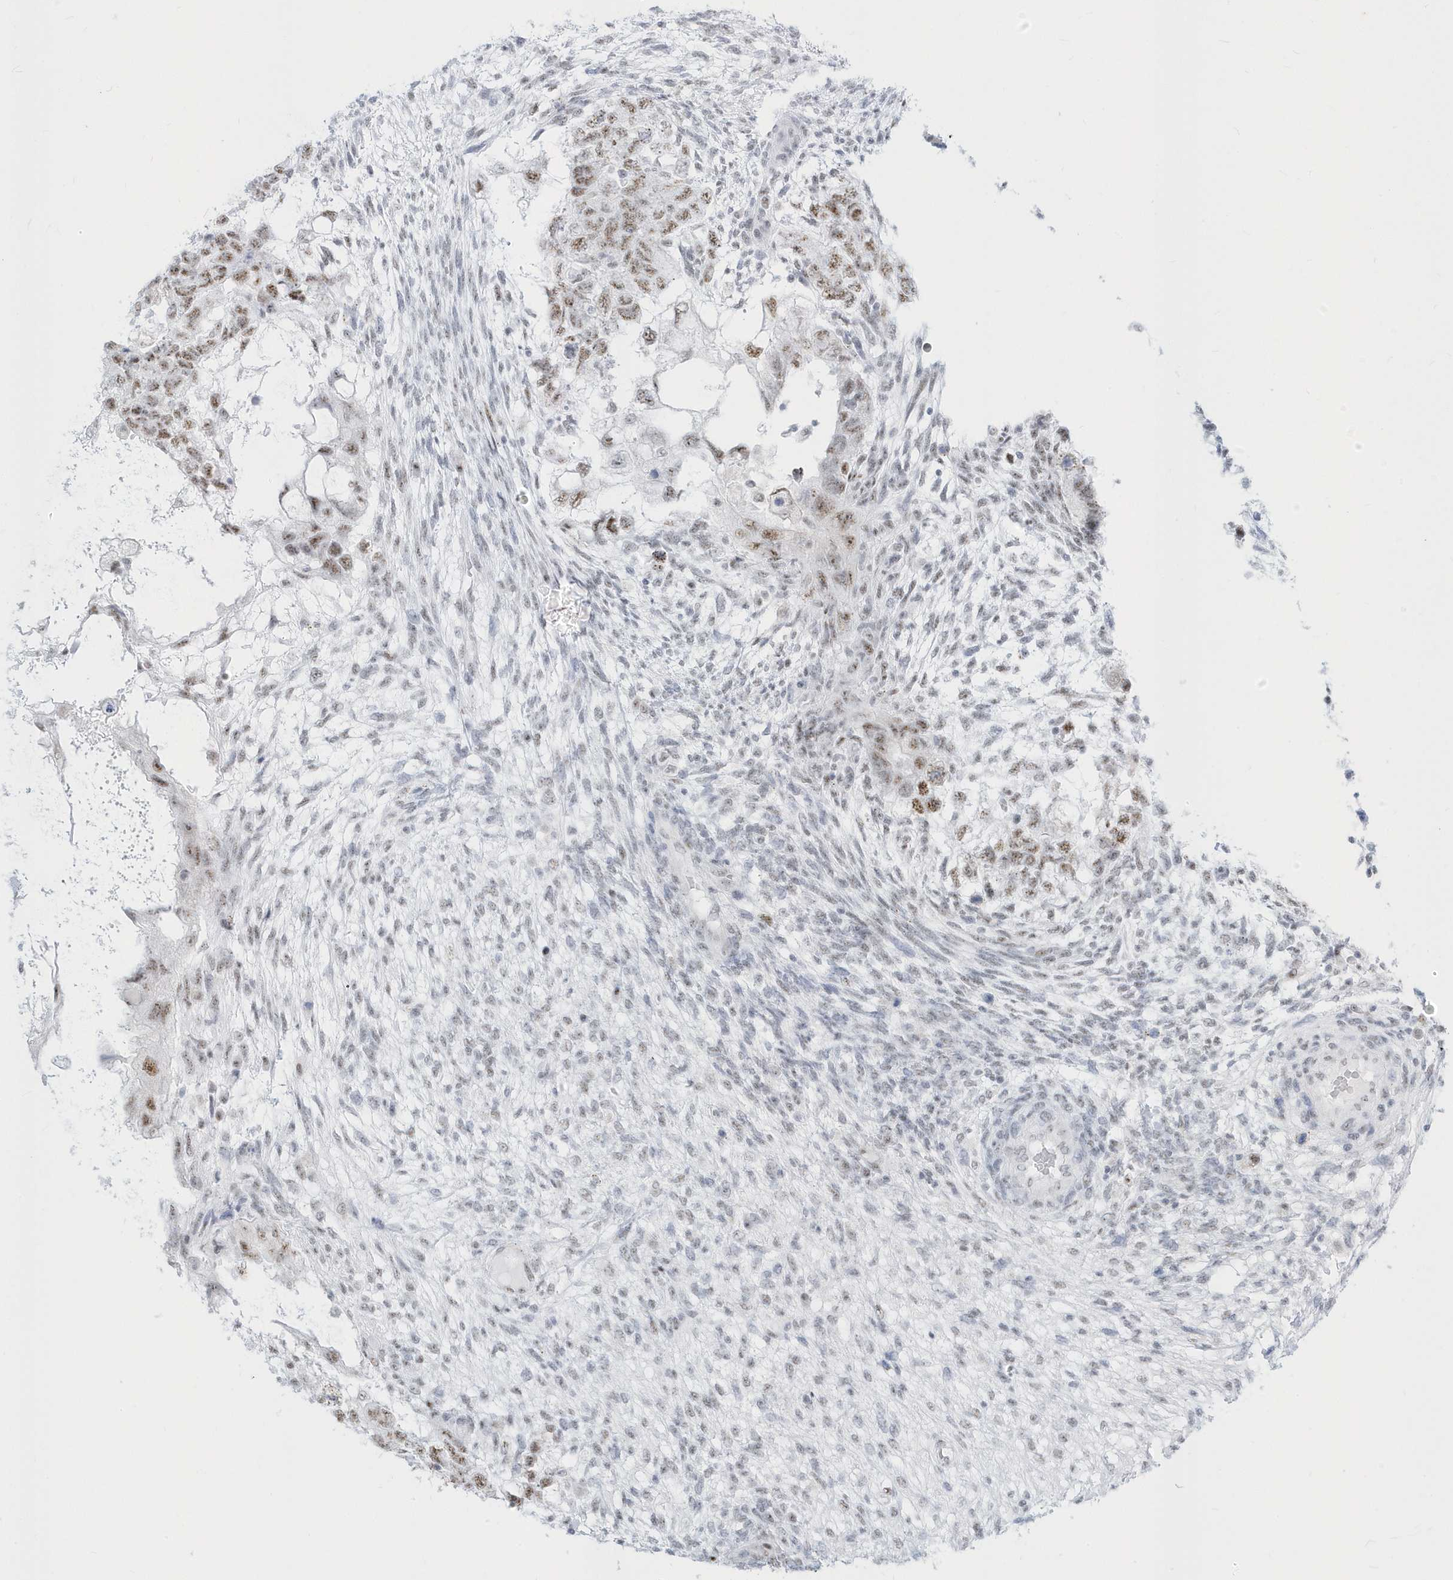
{"staining": {"intensity": "moderate", "quantity": ">75%", "location": "nuclear"}, "tissue": "testis cancer", "cell_type": "Tumor cells", "image_type": "cancer", "snomed": [{"axis": "morphology", "description": "Normal tissue, NOS"}, {"axis": "morphology", "description": "Carcinoma, Embryonal, NOS"}, {"axis": "topography", "description": "Testis"}], "caption": "Embryonal carcinoma (testis) was stained to show a protein in brown. There is medium levels of moderate nuclear staining in about >75% of tumor cells. The protein of interest is shown in brown color, while the nuclei are stained blue.", "gene": "PLEKHN1", "patient": {"sex": "male", "age": 36}}